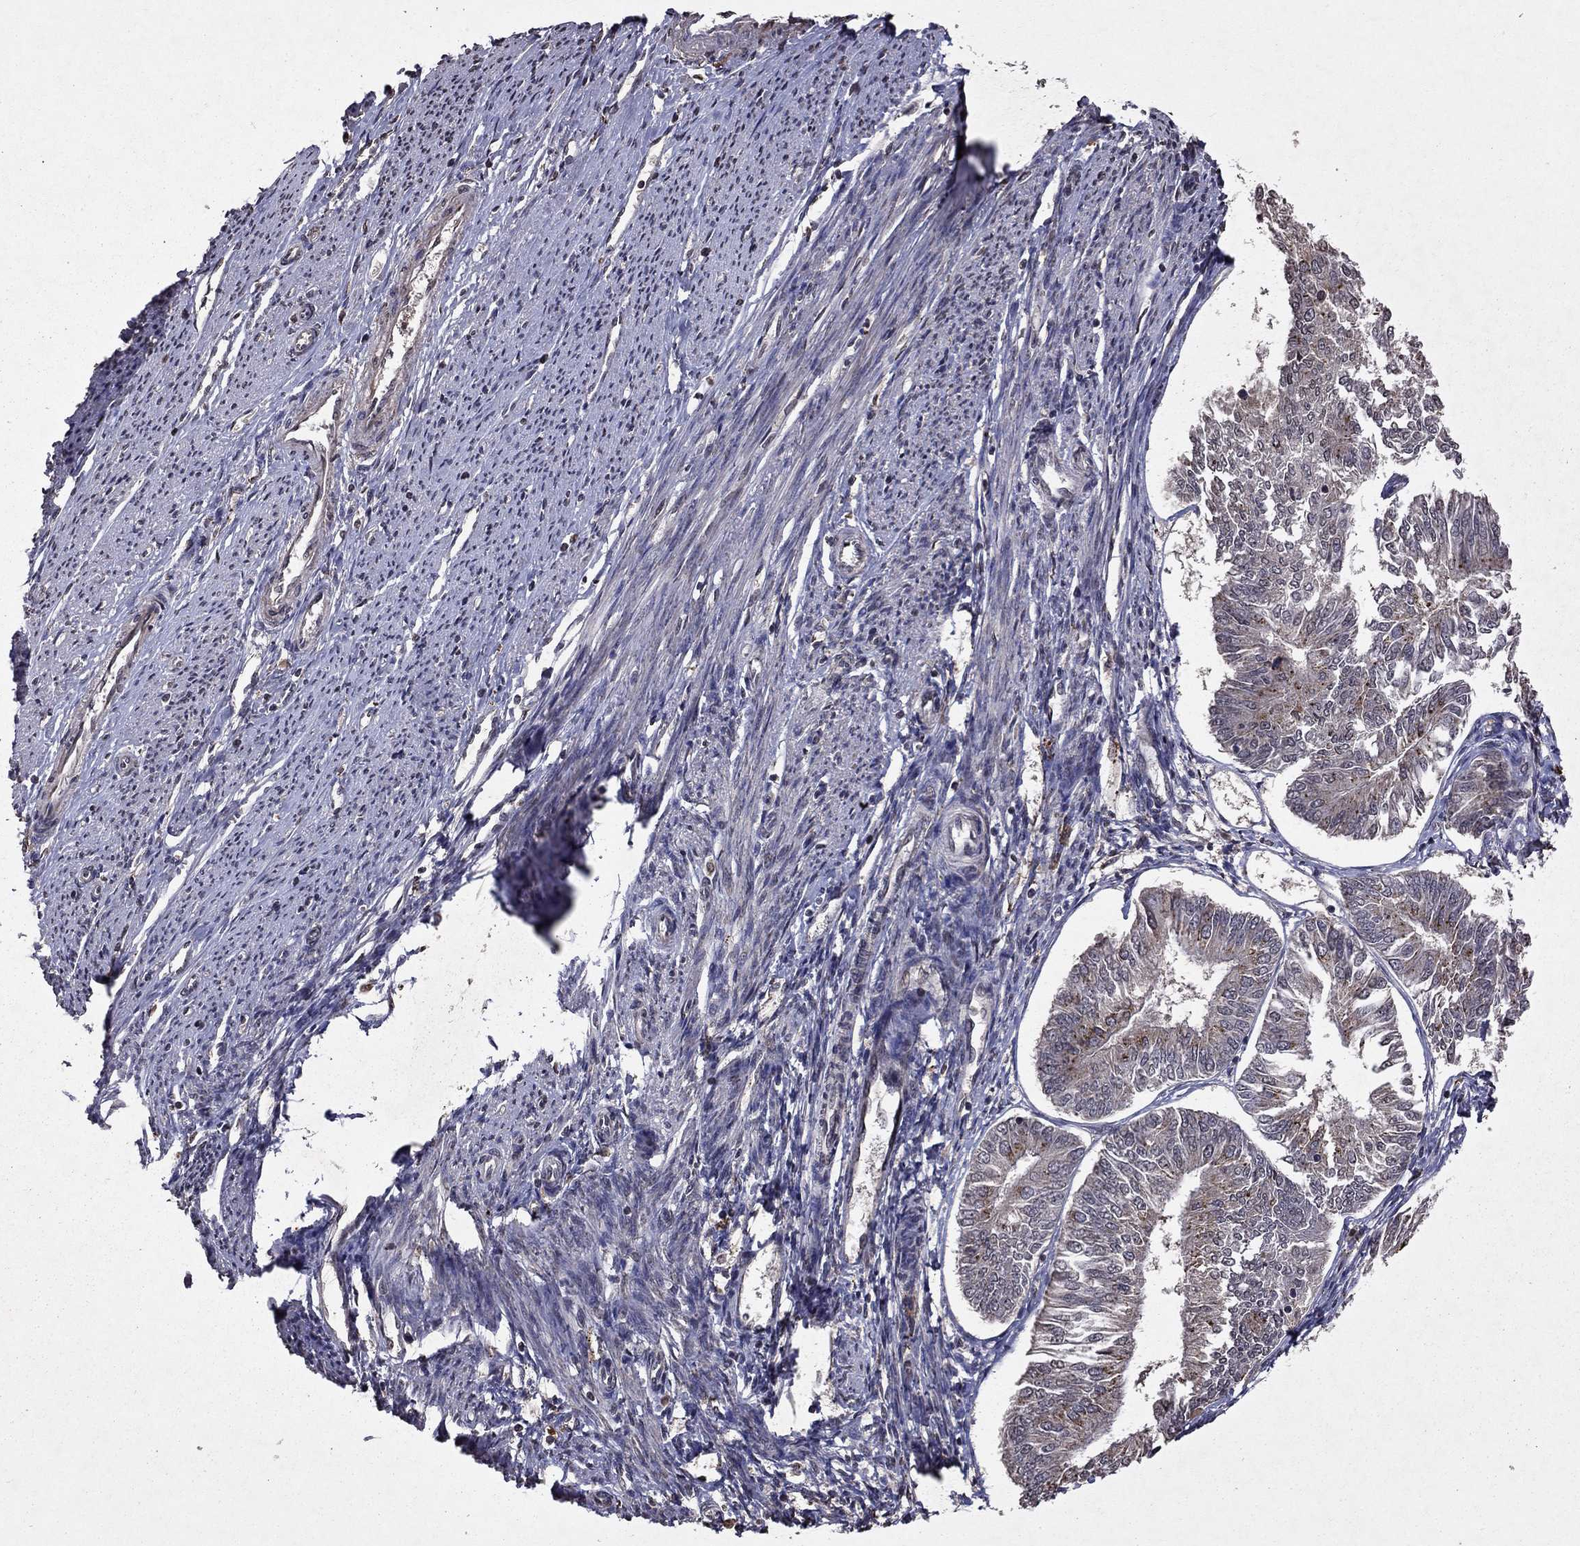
{"staining": {"intensity": "negative", "quantity": "none", "location": "none"}, "tissue": "endometrial cancer", "cell_type": "Tumor cells", "image_type": "cancer", "snomed": [{"axis": "morphology", "description": "Adenocarcinoma, NOS"}, {"axis": "topography", "description": "Endometrium"}], "caption": "IHC of endometrial cancer exhibits no expression in tumor cells.", "gene": "NLGN1", "patient": {"sex": "female", "age": 58}}